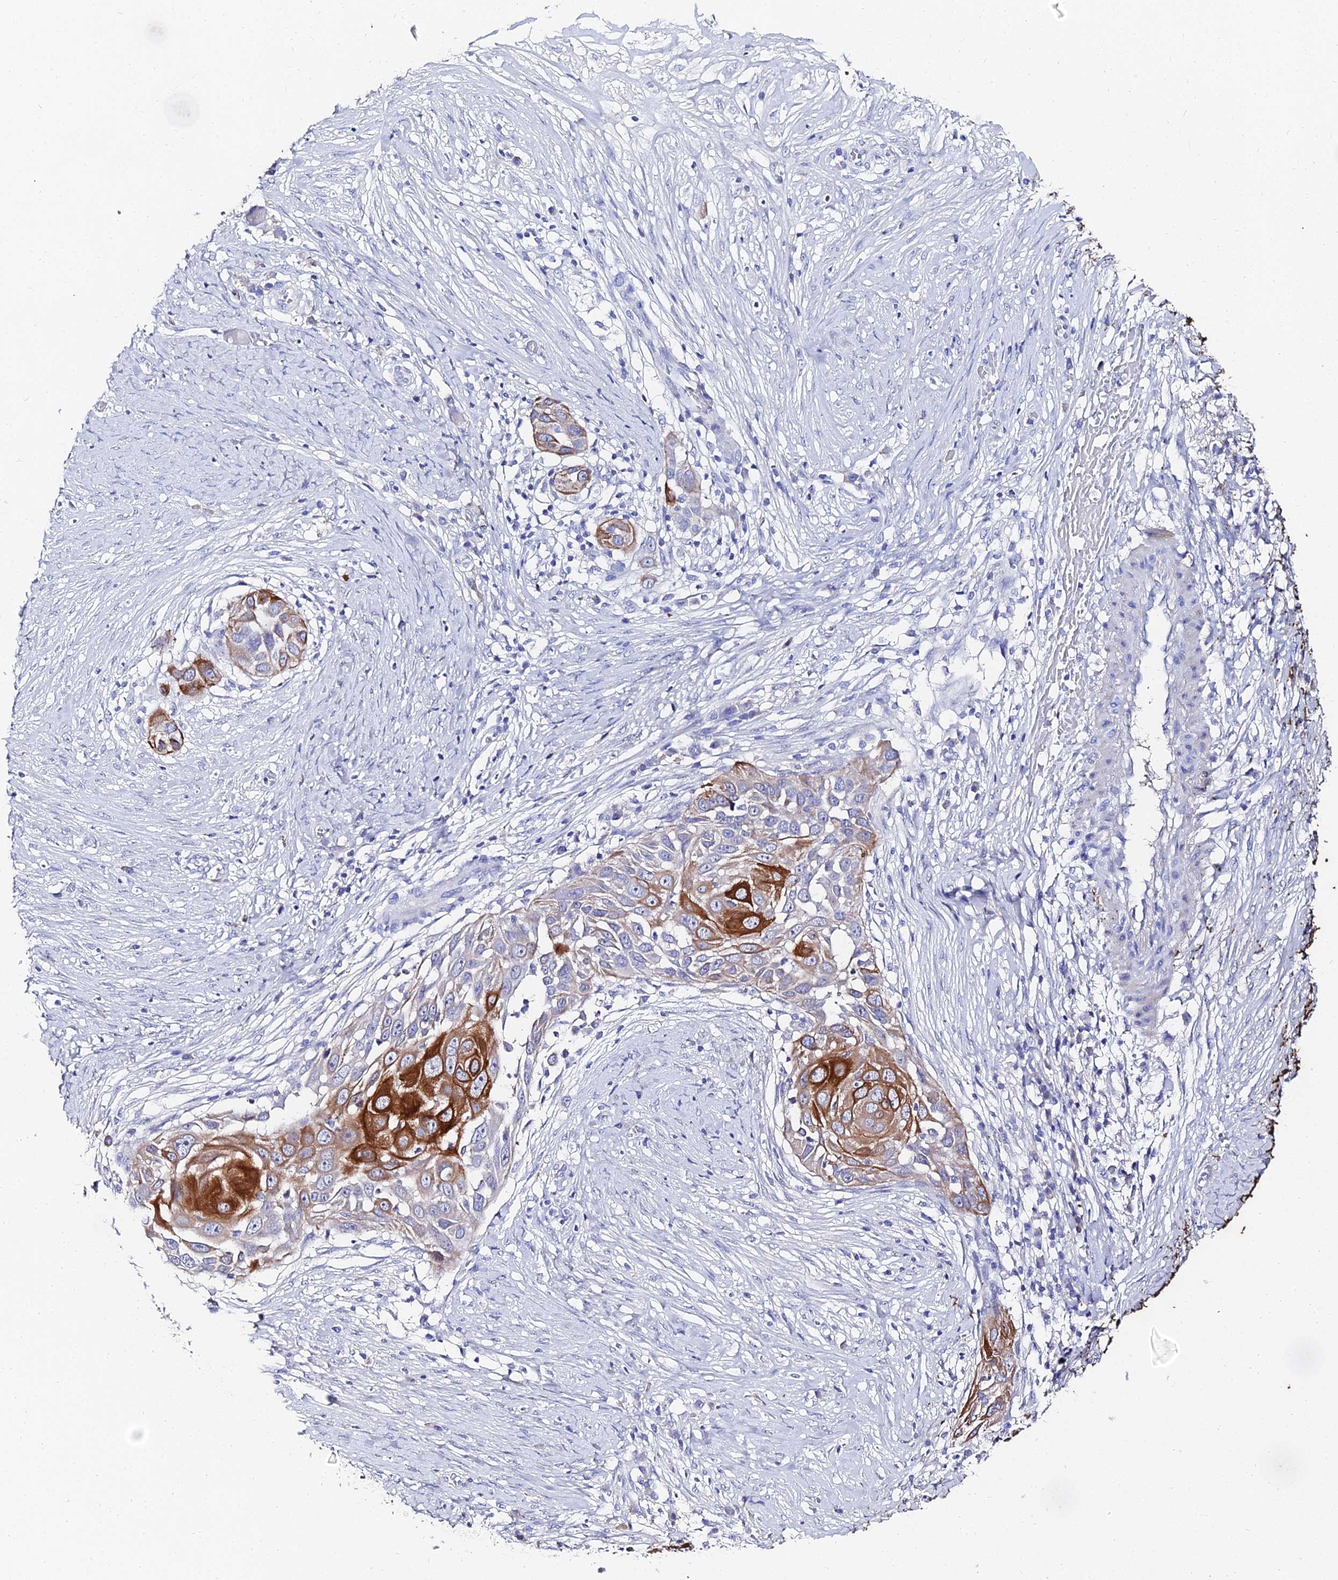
{"staining": {"intensity": "strong", "quantity": "25%-75%", "location": "cytoplasmic/membranous"}, "tissue": "skin cancer", "cell_type": "Tumor cells", "image_type": "cancer", "snomed": [{"axis": "morphology", "description": "Squamous cell carcinoma, NOS"}, {"axis": "topography", "description": "Skin"}], "caption": "DAB immunohistochemical staining of human skin squamous cell carcinoma reveals strong cytoplasmic/membranous protein expression in about 25%-75% of tumor cells.", "gene": "KRT17", "patient": {"sex": "female", "age": 44}}